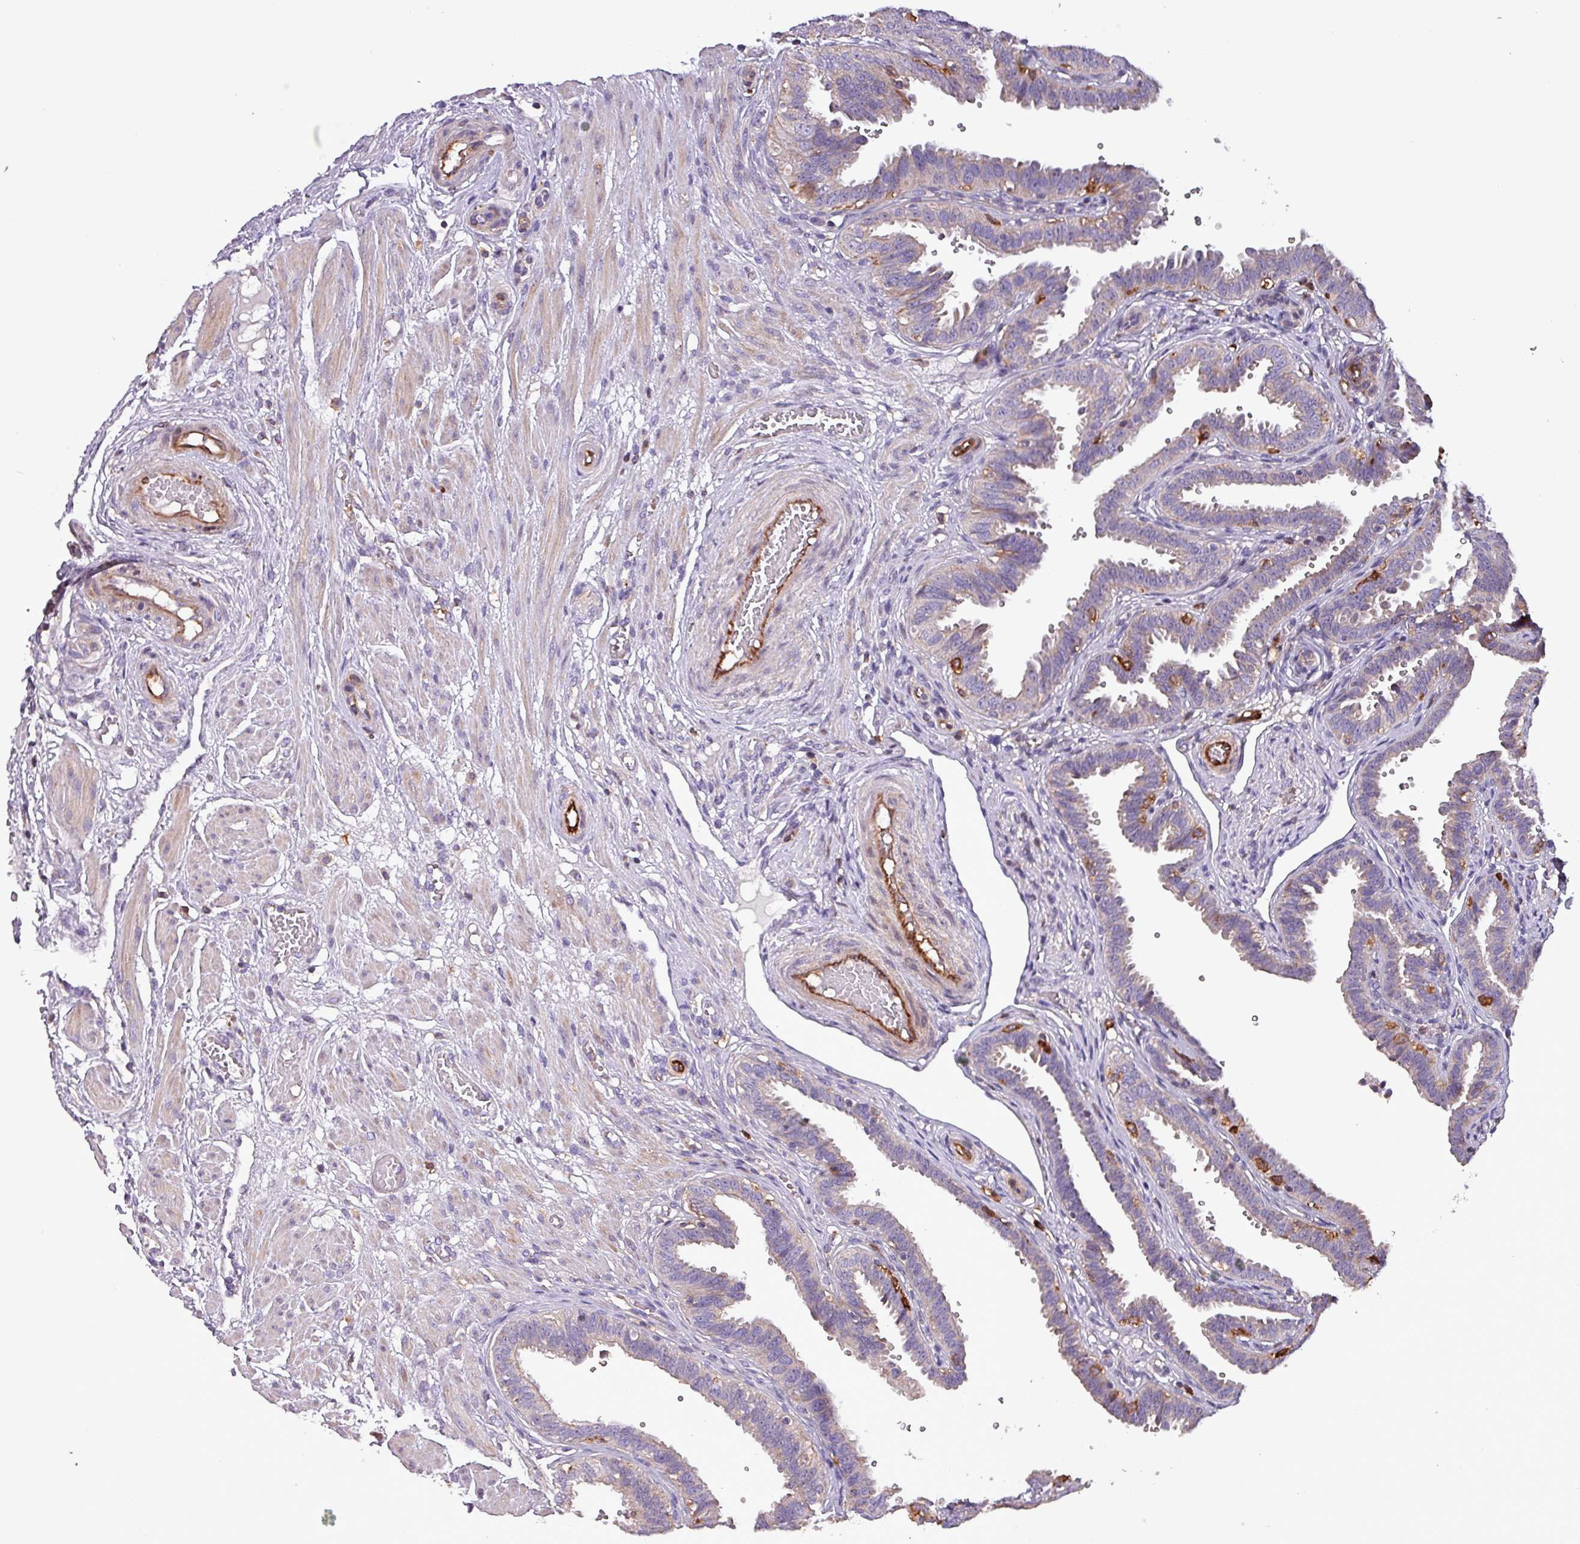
{"staining": {"intensity": "weak", "quantity": "<25%", "location": "cytoplasmic/membranous"}, "tissue": "fallopian tube", "cell_type": "Glandular cells", "image_type": "normal", "snomed": [{"axis": "morphology", "description": "Normal tissue, NOS"}, {"axis": "topography", "description": "Fallopian tube"}], "caption": "A high-resolution histopathology image shows IHC staining of unremarkable fallopian tube, which exhibits no significant staining in glandular cells.", "gene": "SCIN", "patient": {"sex": "female", "age": 37}}